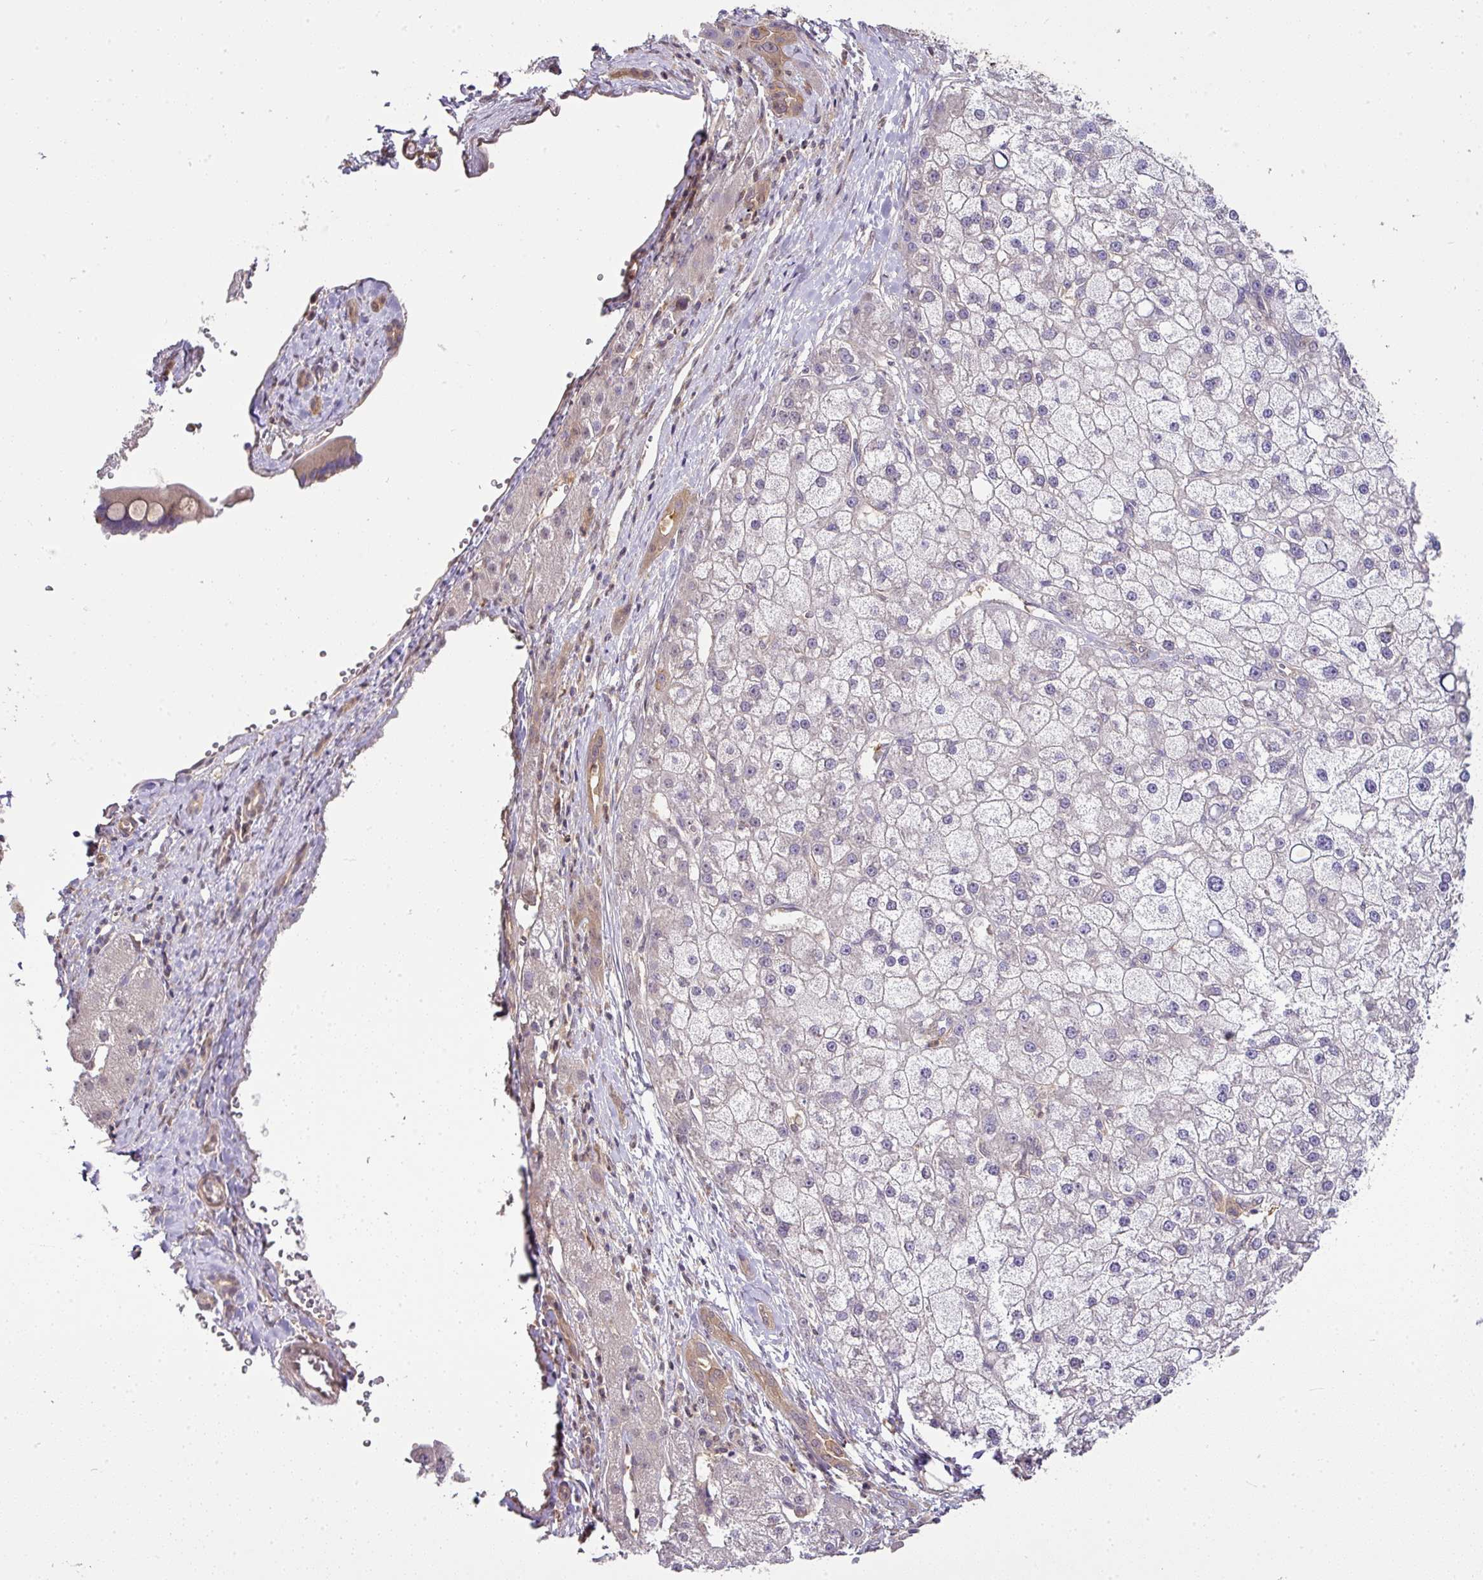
{"staining": {"intensity": "negative", "quantity": "none", "location": "none"}, "tissue": "liver cancer", "cell_type": "Tumor cells", "image_type": "cancer", "snomed": [{"axis": "morphology", "description": "Carcinoma, Hepatocellular, NOS"}, {"axis": "topography", "description": "Liver"}], "caption": "High power microscopy micrograph of an IHC image of hepatocellular carcinoma (liver), revealing no significant expression in tumor cells.", "gene": "TMEM107", "patient": {"sex": "male", "age": 67}}